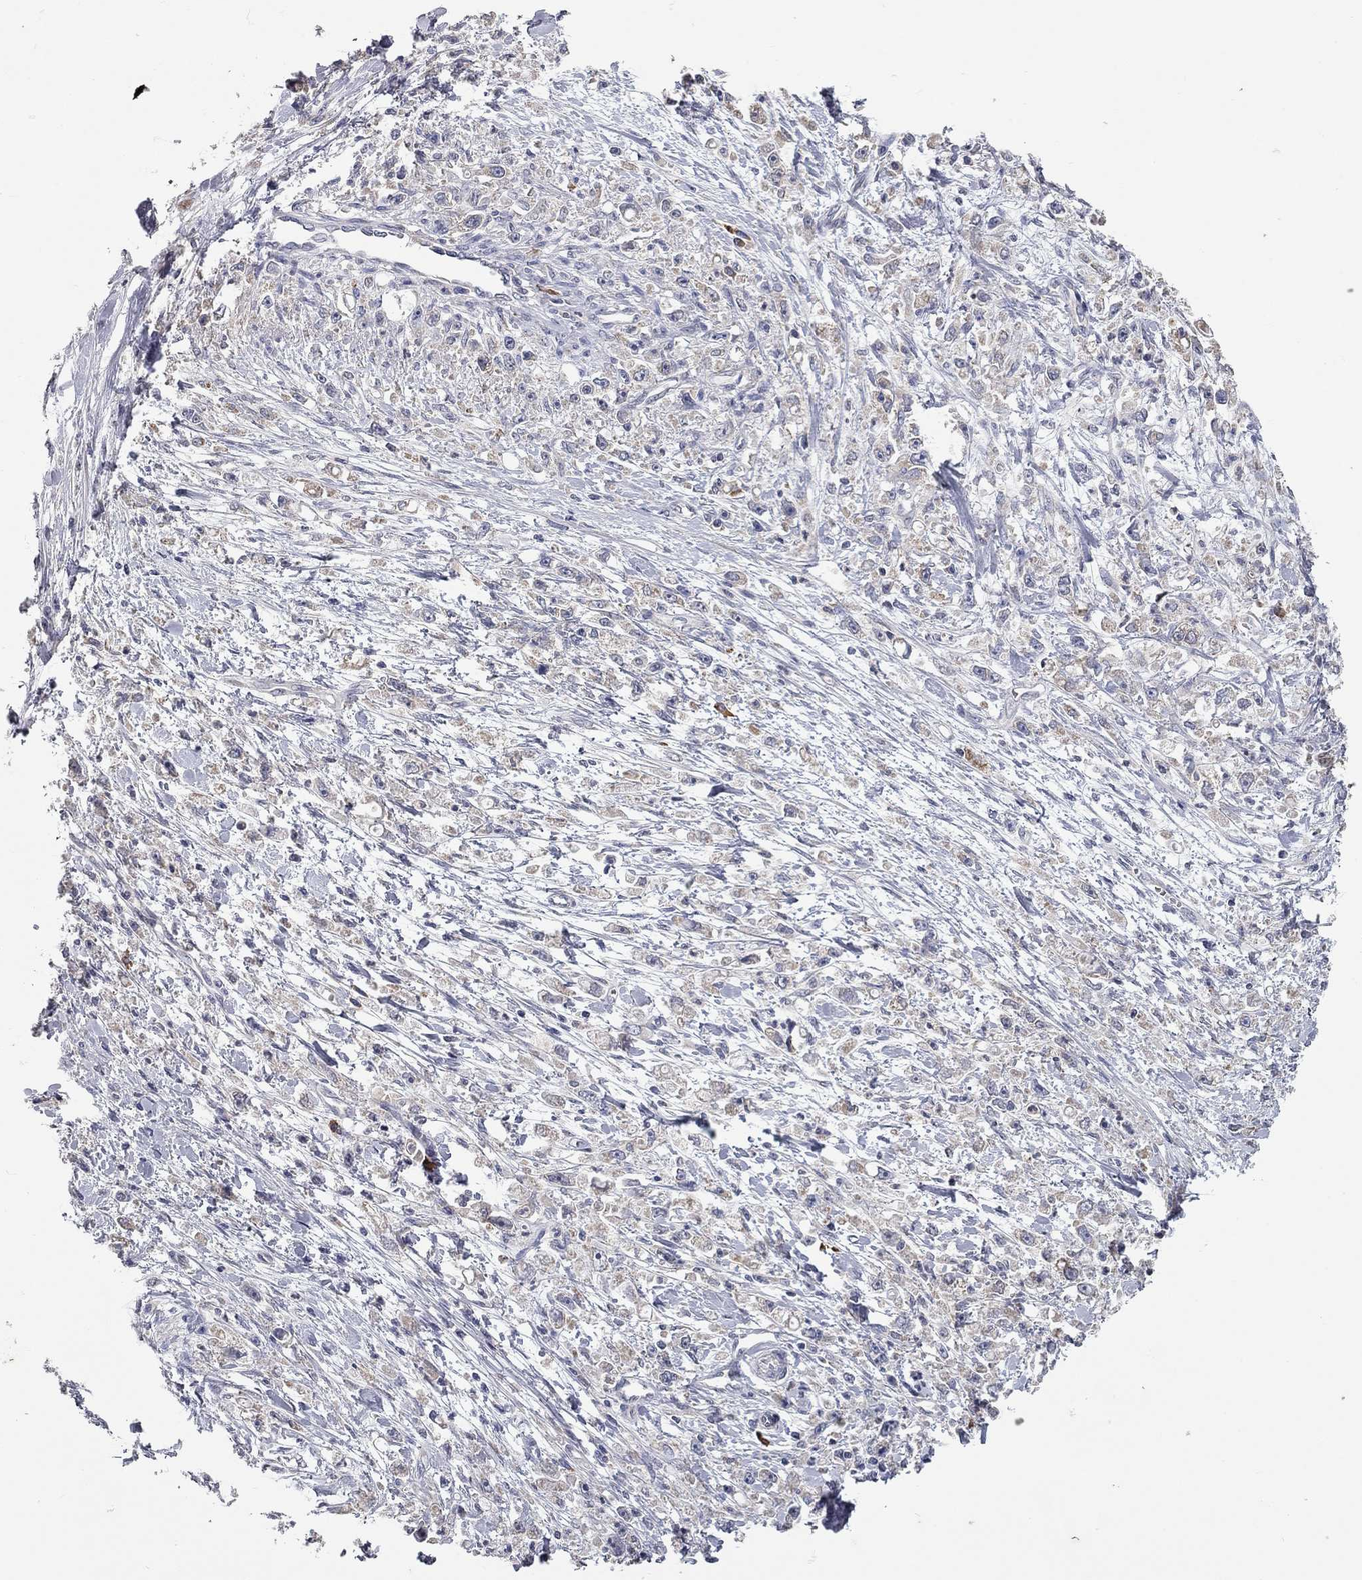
{"staining": {"intensity": "negative", "quantity": "none", "location": "none"}, "tissue": "stomach cancer", "cell_type": "Tumor cells", "image_type": "cancer", "snomed": [{"axis": "morphology", "description": "Adenocarcinoma, NOS"}, {"axis": "topography", "description": "Stomach"}], "caption": "Tumor cells are negative for protein expression in human stomach cancer (adenocarcinoma).", "gene": "XAGE2", "patient": {"sex": "female", "age": 59}}